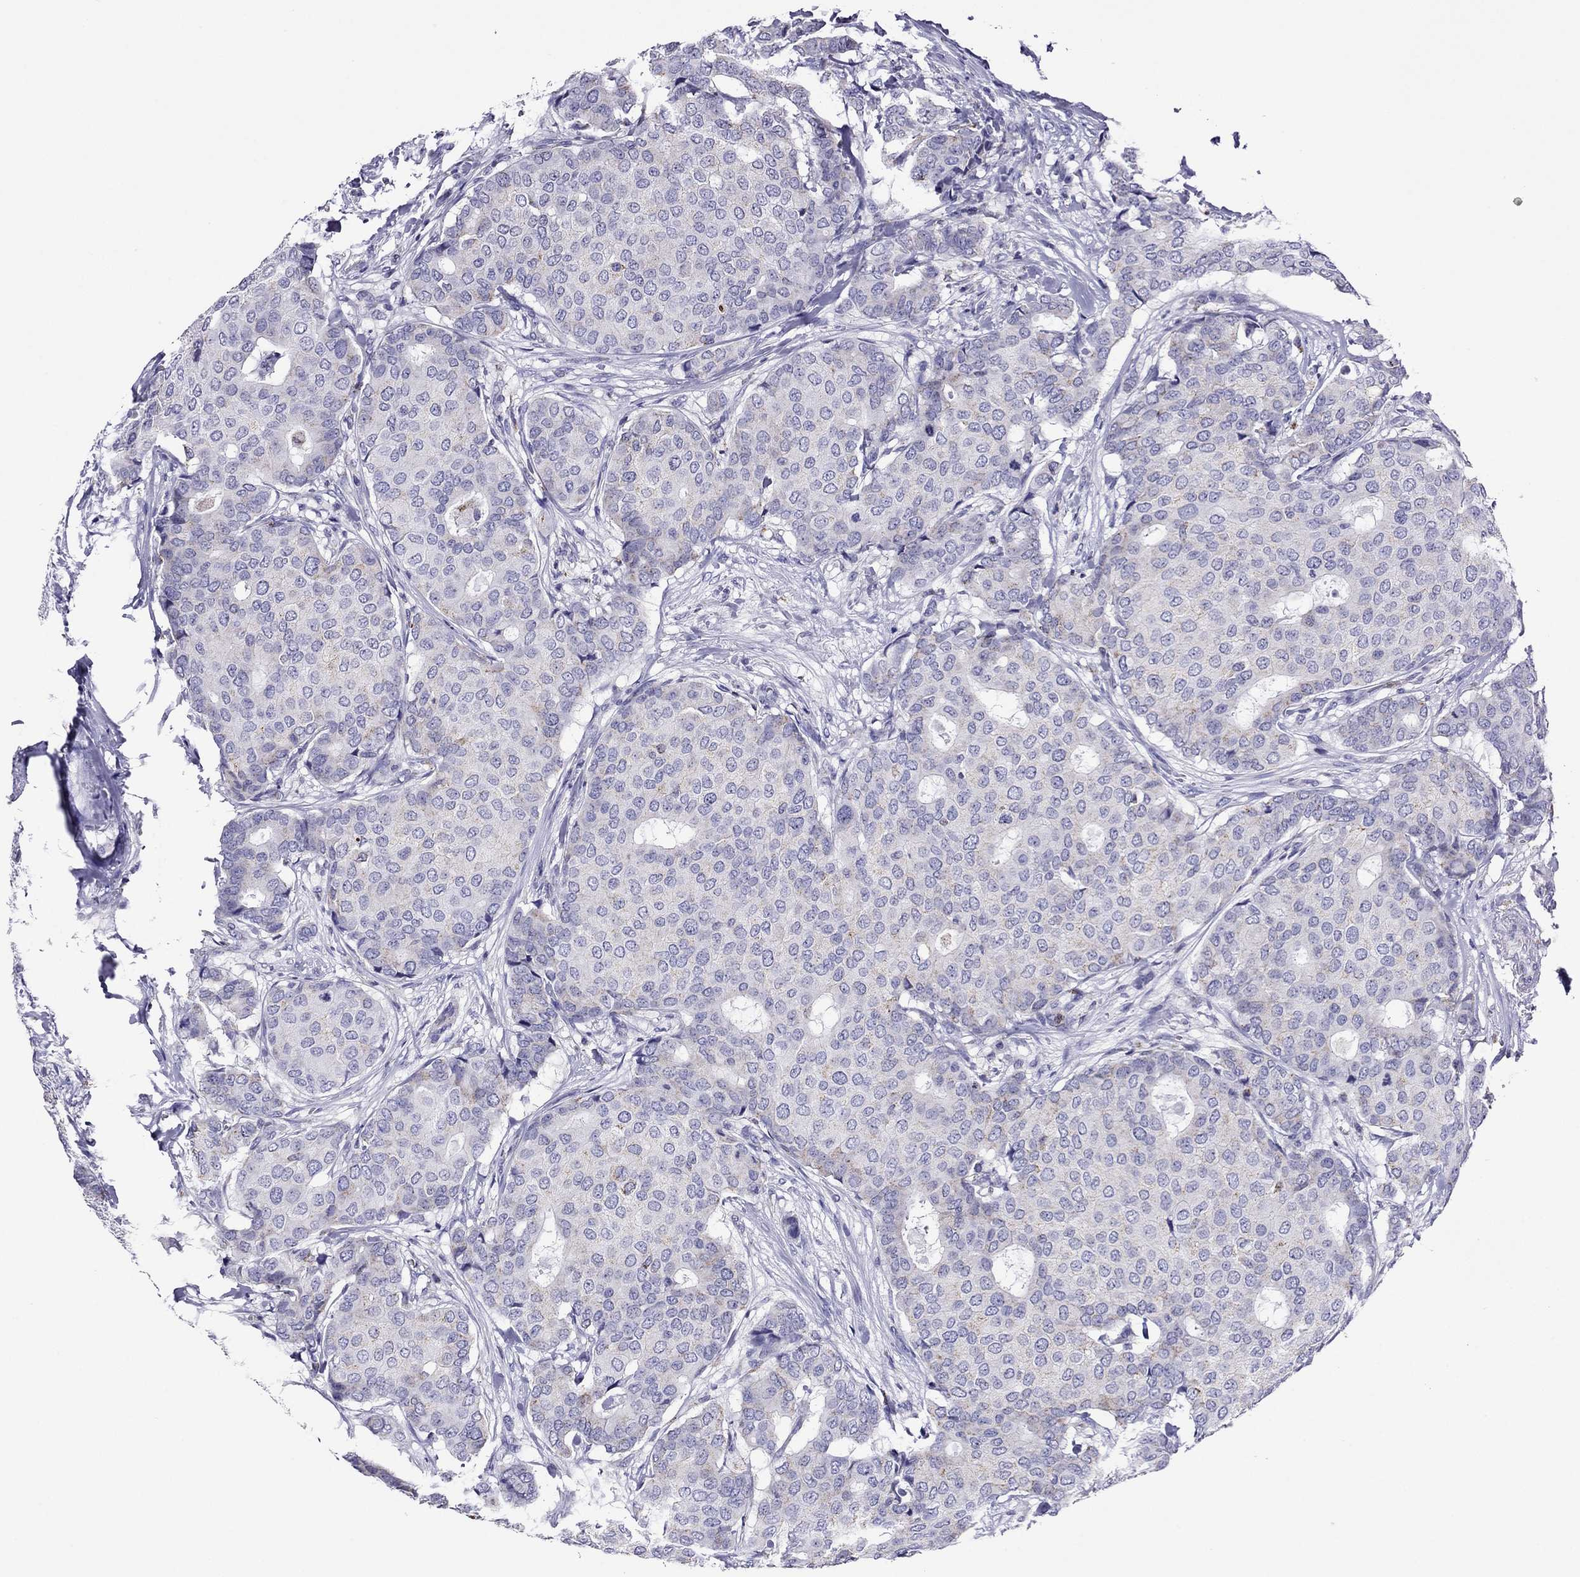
{"staining": {"intensity": "weak", "quantity": "<25%", "location": "cytoplasmic/membranous"}, "tissue": "breast cancer", "cell_type": "Tumor cells", "image_type": "cancer", "snomed": [{"axis": "morphology", "description": "Duct carcinoma"}, {"axis": "topography", "description": "Breast"}], "caption": "This is an IHC histopathology image of human breast cancer (invasive ductal carcinoma). There is no positivity in tumor cells.", "gene": "SCG2", "patient": {"sex": "female", "age": 75}}